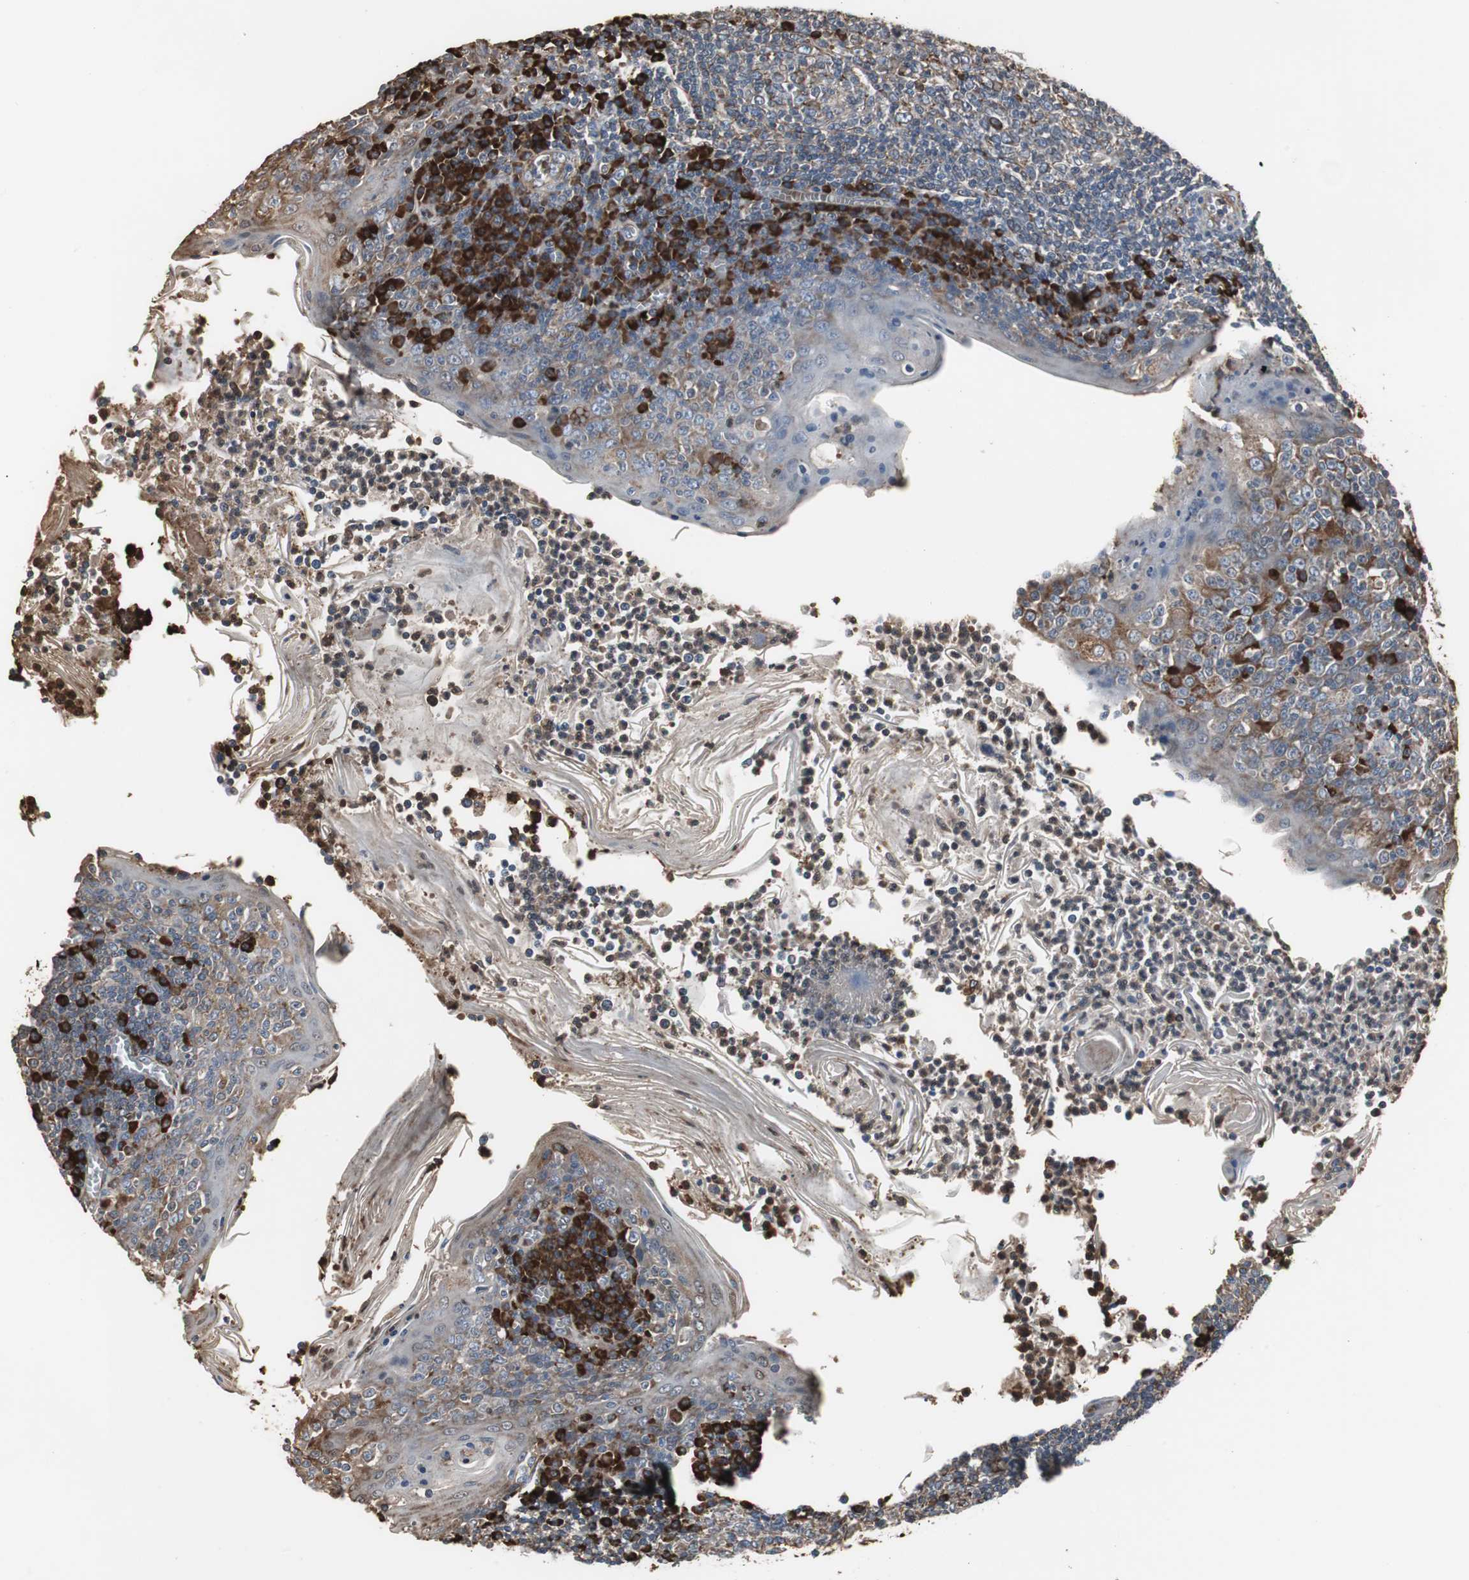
{"staining": {"intensity": "weak", "quantity": ">75%", "location": "cytoplasmic/membranous"}, "tissue": "tonsil", "cell_type": "Germinal center cells", "image_type": "normal", "snomed": [{"axis": "morphology", "description": "Normal tissue, NOS"}, {"axis": "topography", "description": "Tonsil"}], "caption": "The image demonstrates immunohistochemical staining of benign tonsil. There is weak cytoplasmic/membranous staining is seen in about >75% of germinal center cells. (DAB IHC with brightfield microscopy, high magnification).", "gene": "CALU", "patient": {"sex": "male", "age": 31}}